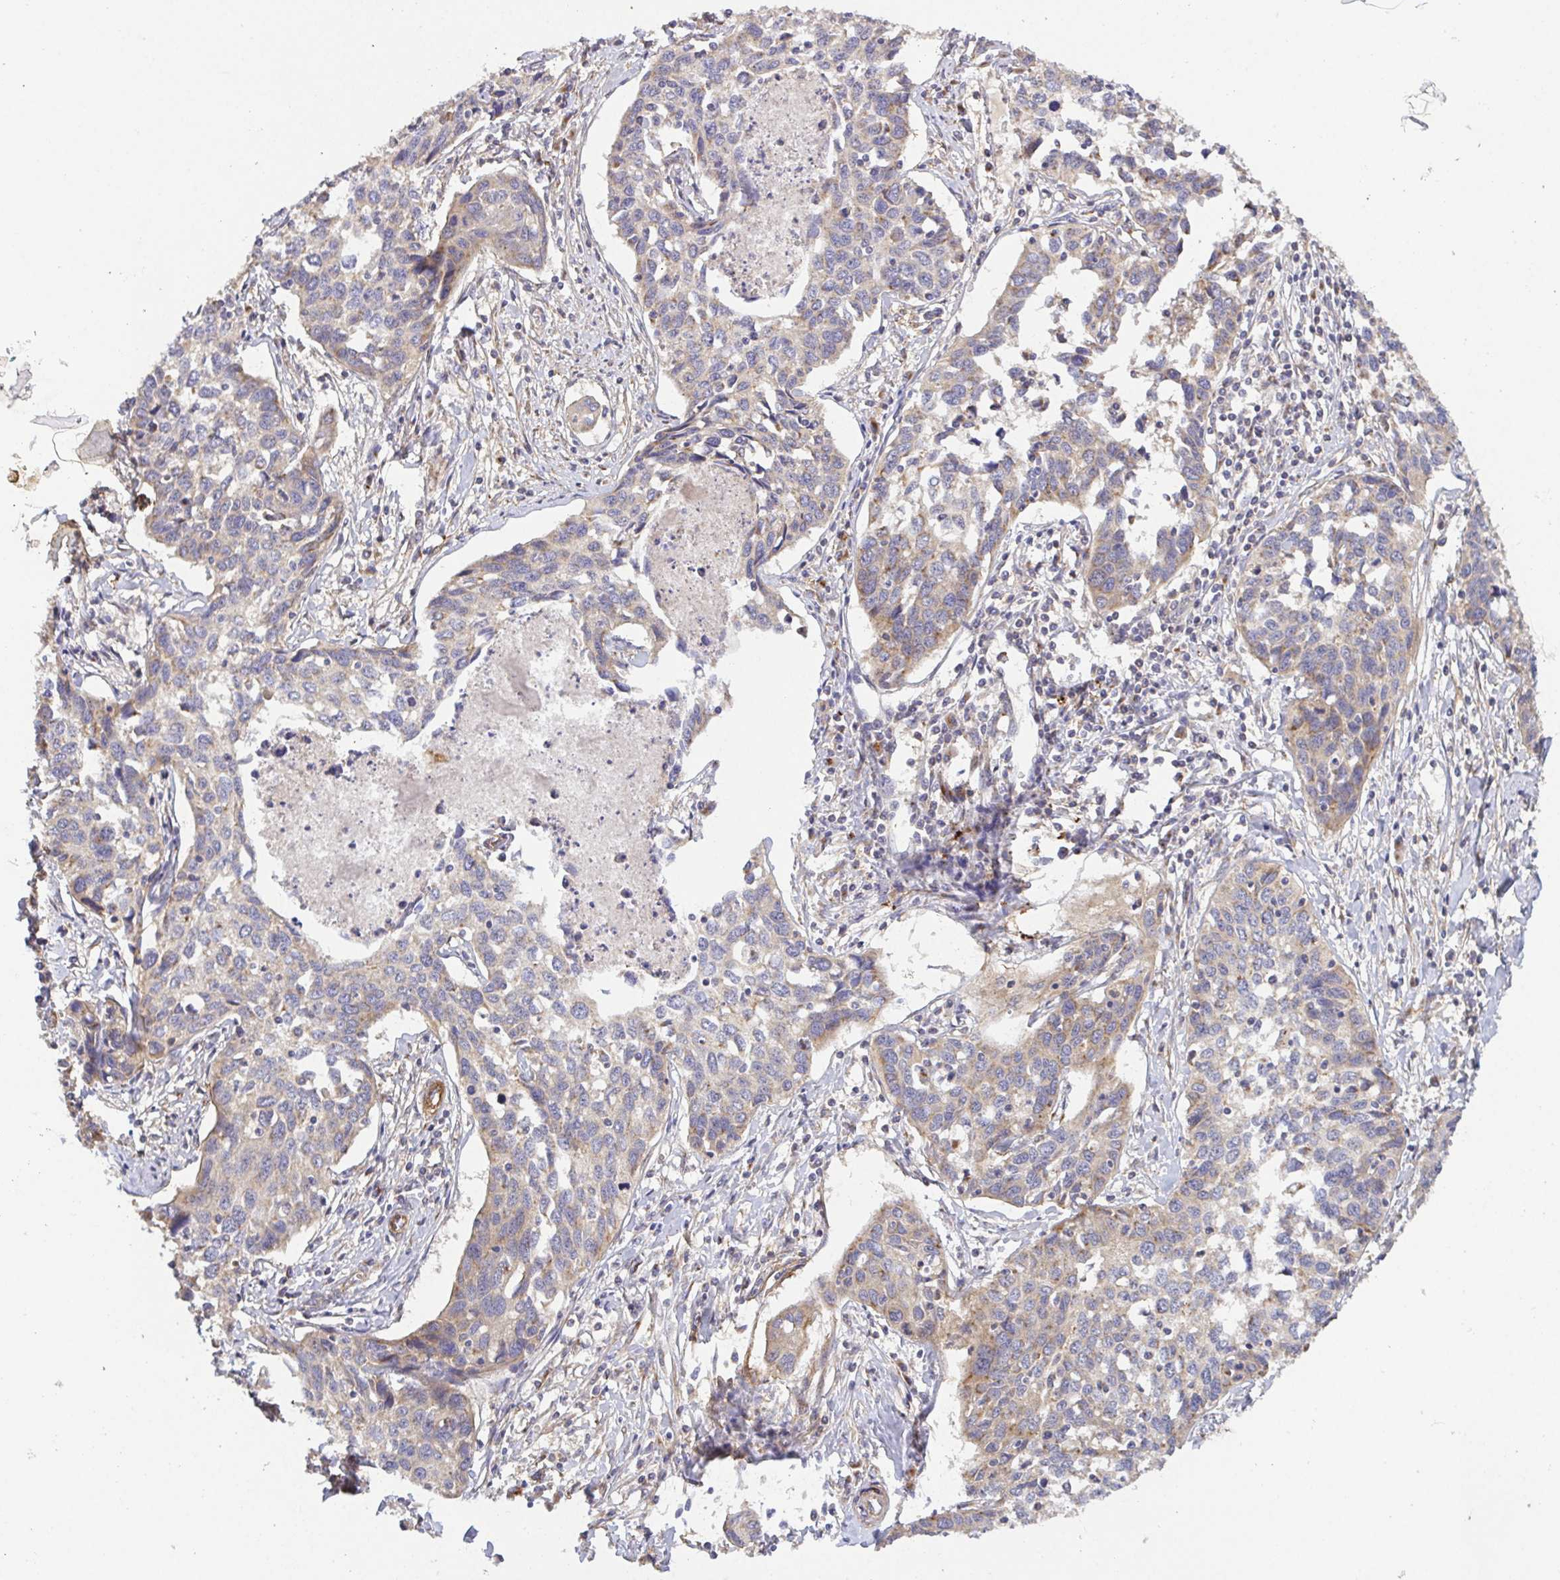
{"staining": {"intensity": "weak", "quantity": "<25%", "location": "cytoplasmic/membranous"}, "tissue": "cervical cancer", "cell_type": "Tumor cells", "image_type": "cancer", "snomed": [{"axis": "morphology", "description": "Squamous cell carcinoma, NOS"}, {"axis": "topography", "description": "Cervix"}], "caption": "This is an immunohistochemistry photomicrograph of human cervical cancer (squamous cell carcinoma). There is no staining in tumor cells.", "gene": "TM9SF4", "patient": {"sex": "female", "age": 31}}